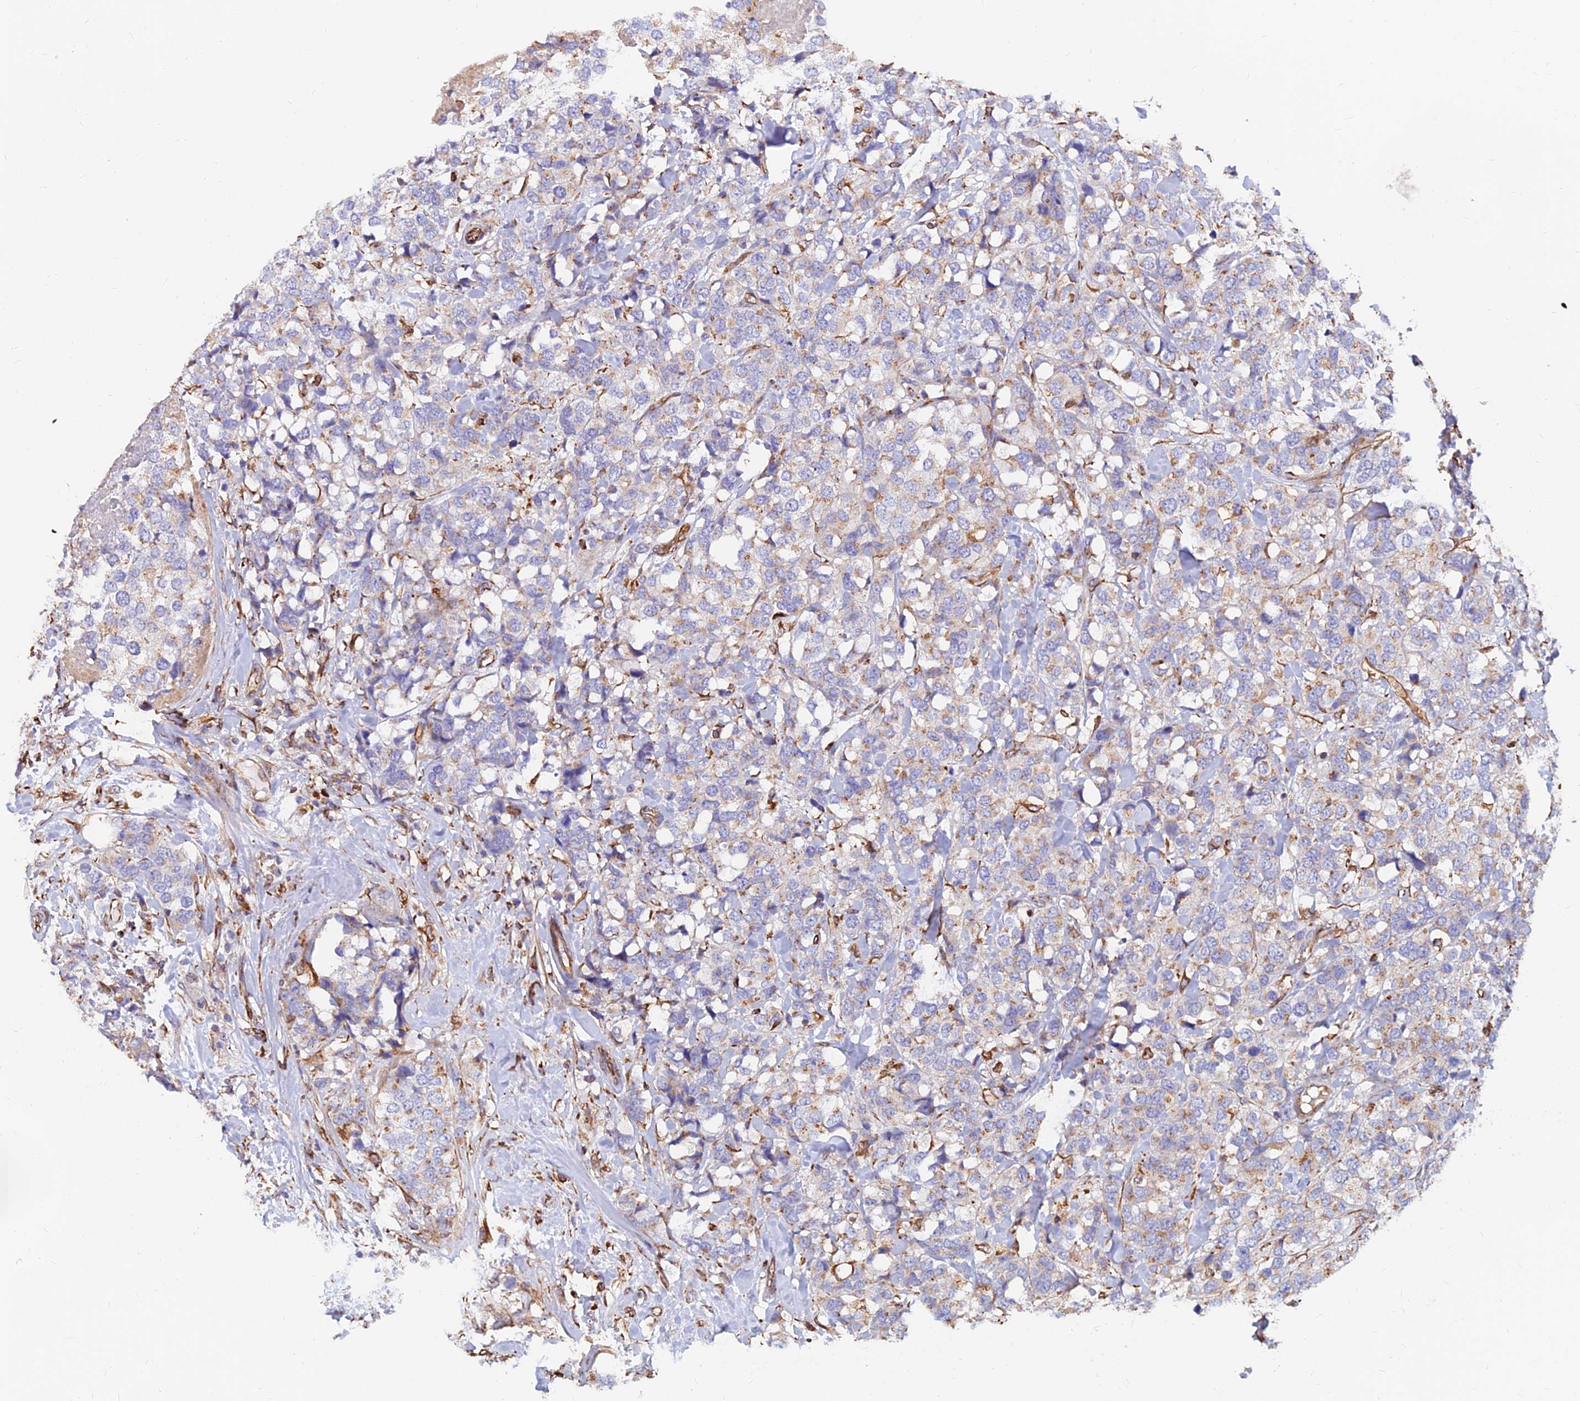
{"staining": {"intensity": "negative", "quantity": "none", "location": "none"}, "tissue": "breast cancer", "cell_type": "Tumor cells", "image_type": "cancer", "snomed": [{"axis": "morphology", "description": "Lobular carcinoma"}, {"axis": "topography", "description": "Breast"}], "caption": "A micrograph of human breast lobular carcinoma is negative for staining in tumor cells.", "gene": "CDK18", "patient": {"sex": "female", "age": 59}}